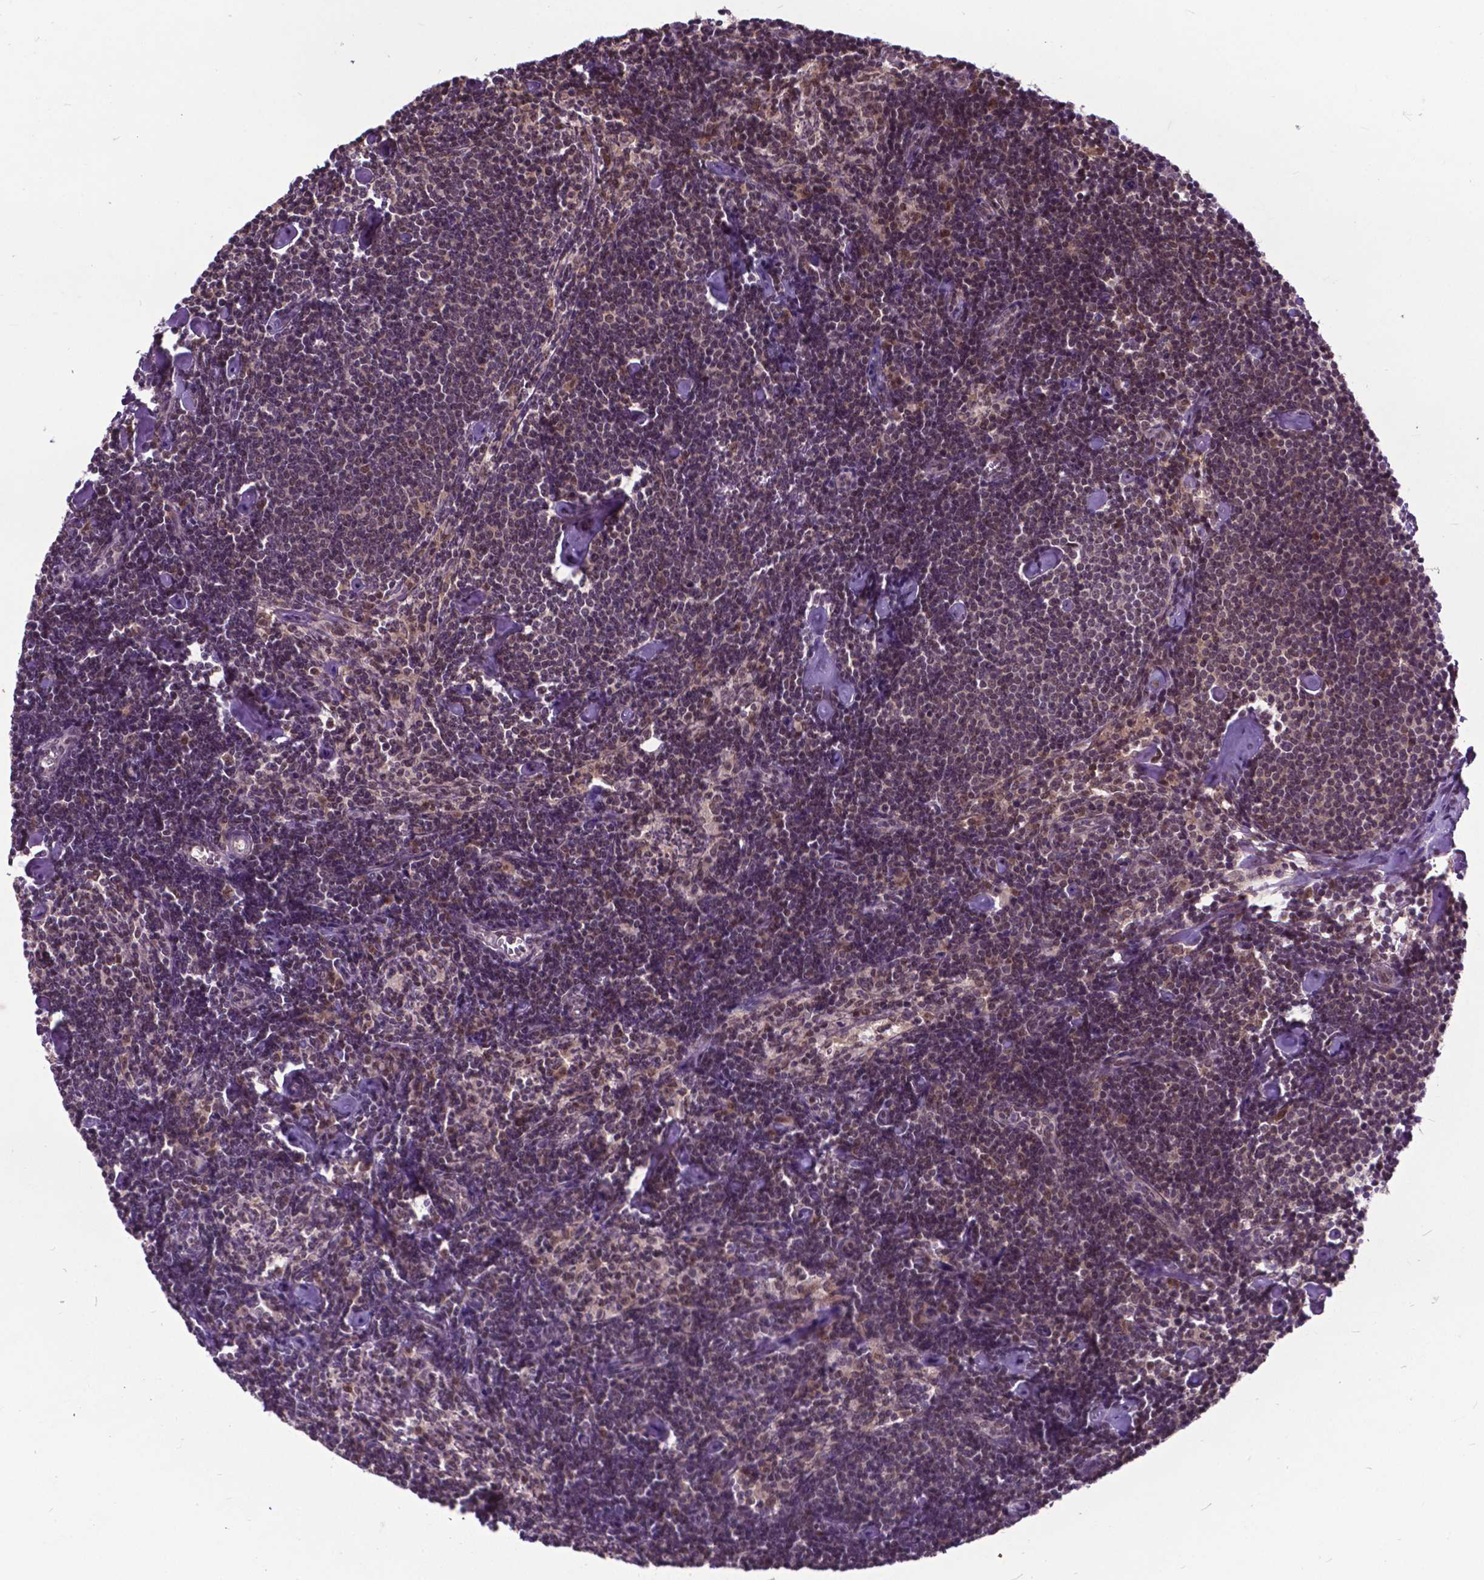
{"staining": {"intensity": "moderate", "quantity": ">75%", "location": "nuclear"}, "tissue": "lymph node", "cell_type": "Non-germinal center cells", "image_type": "normal", "snomed": [{"axis": "morphology", "description": "Normal tissue, NOS"}, {"axis": "topography", "description": "Lymph node"}], "caption": "About >75% of non-germinal center cells in benign human lymph node show moderate nuclear protein expression as visualized by brown immunohistochemical staining.", "gene": "FAF1", "patient": {"sex": "female", "age": 42}}